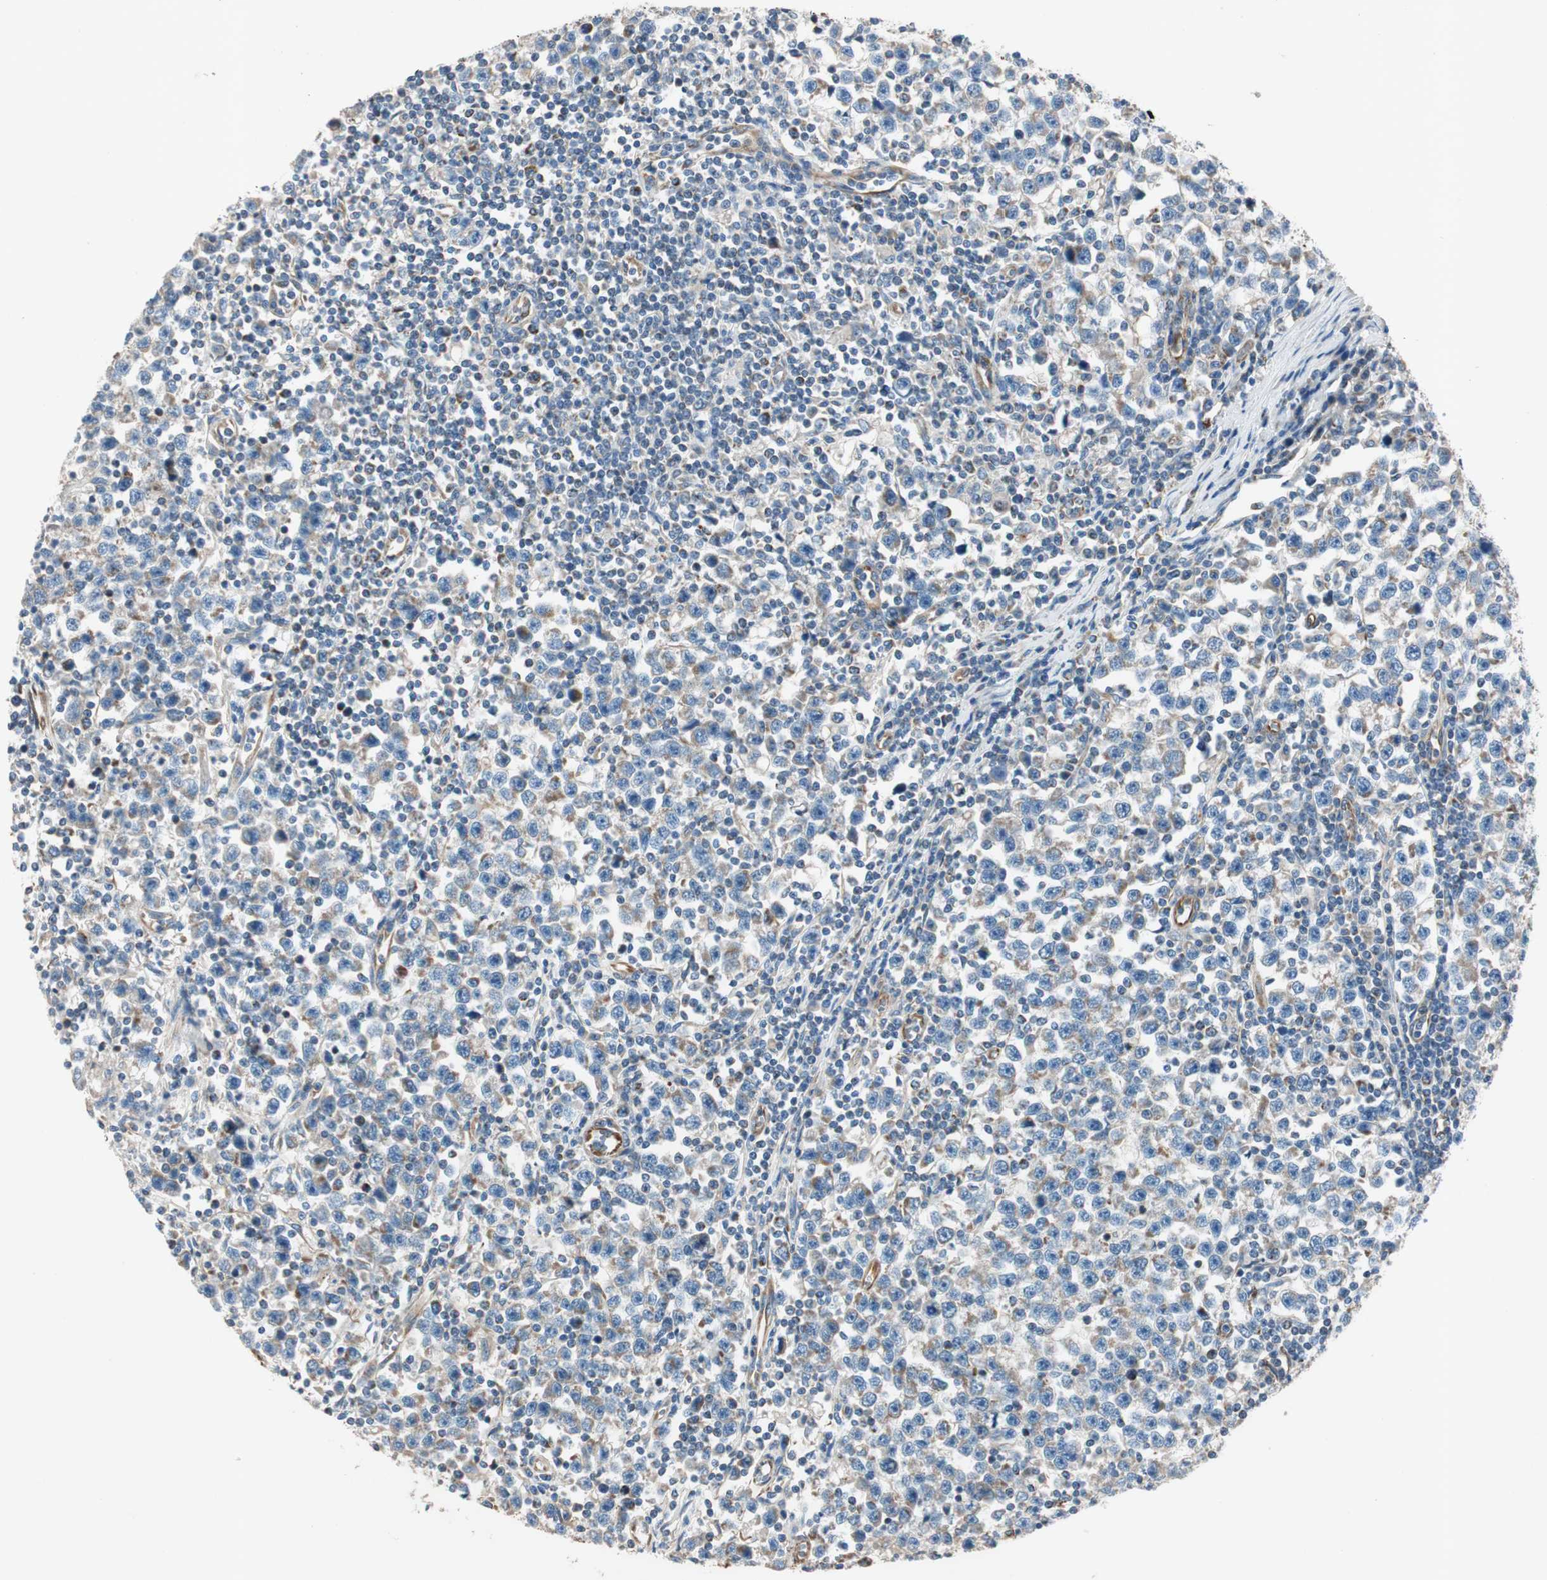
{"staining": {"intensity": "weak", "quantity": "25%-75%", "location": "cytoplasmic/membranous"}, "tissue": "testis cancer", "cell_type": "Tumor cells", "image_type": "cancer", "snomed": [{"axis": "morphology", "description": "Seminoma, NOS"}, {"axis": "topography", "description": "Testis"}], "caption": "A low amount of weak cytoplasmic/membranous expression is seen in approximately 25%-75% of tumor cells in testis cancer tissue.", "gene": "SRCIN1", "patient": {"sex": "male", "age": 43}}